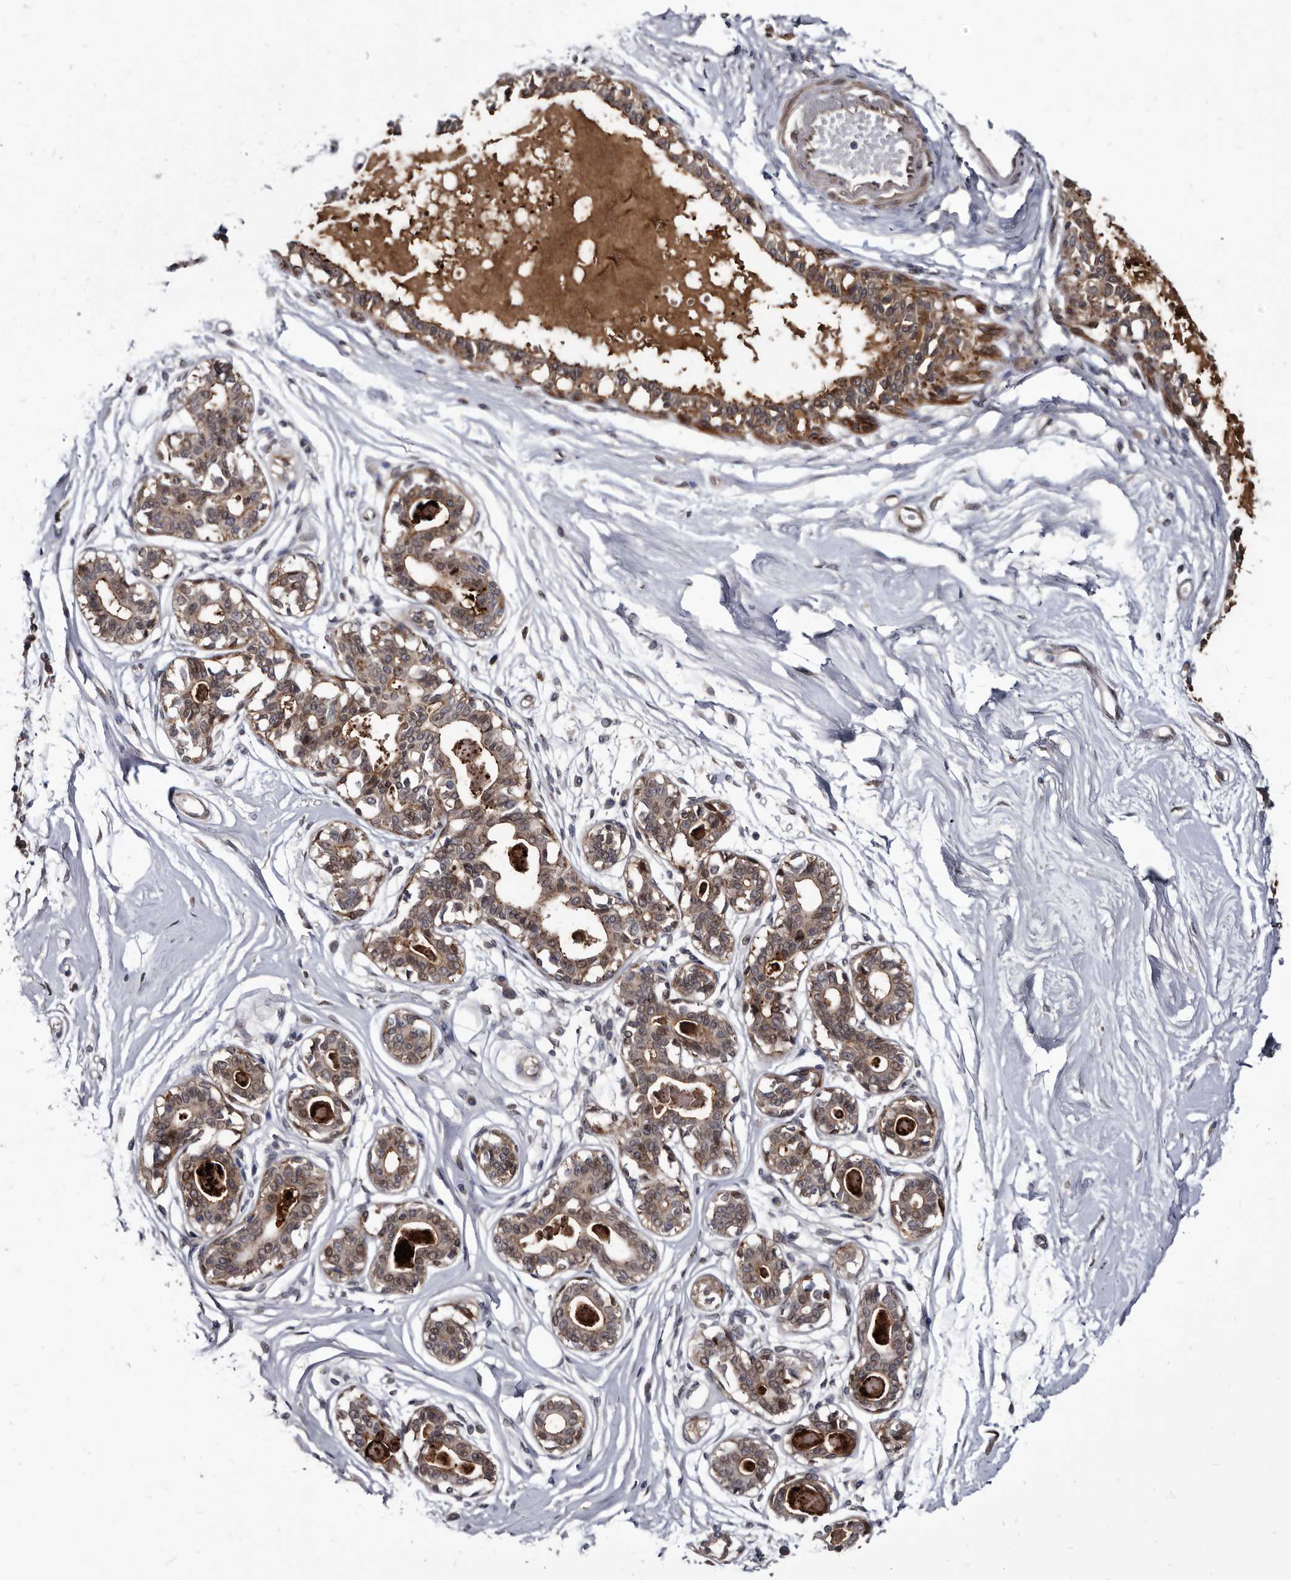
{"staining": {"intensity": "negative", "quantity": "none", "location": "none"}, "tissue": "breast", "cell_type": "Adipocytes", "image_type": "normal", "snomed": [{"axis": "morphology", "description": "Normal tissue, NOS"}, {"axis": "topography", "description": "Breast"}], "caption": "Immunohistochemistry histopathology image of normal breast: human breast stained with DAB (3,3'-diaminobenzidine) demonstrates no significant protein expression in adipocytes. (Brightfield microscopy of DAB (3,3'-diaminobenzidine) IHC at high magnification).", "gene": "PROM1", "patient": {"sex": "female", "age": 45}}